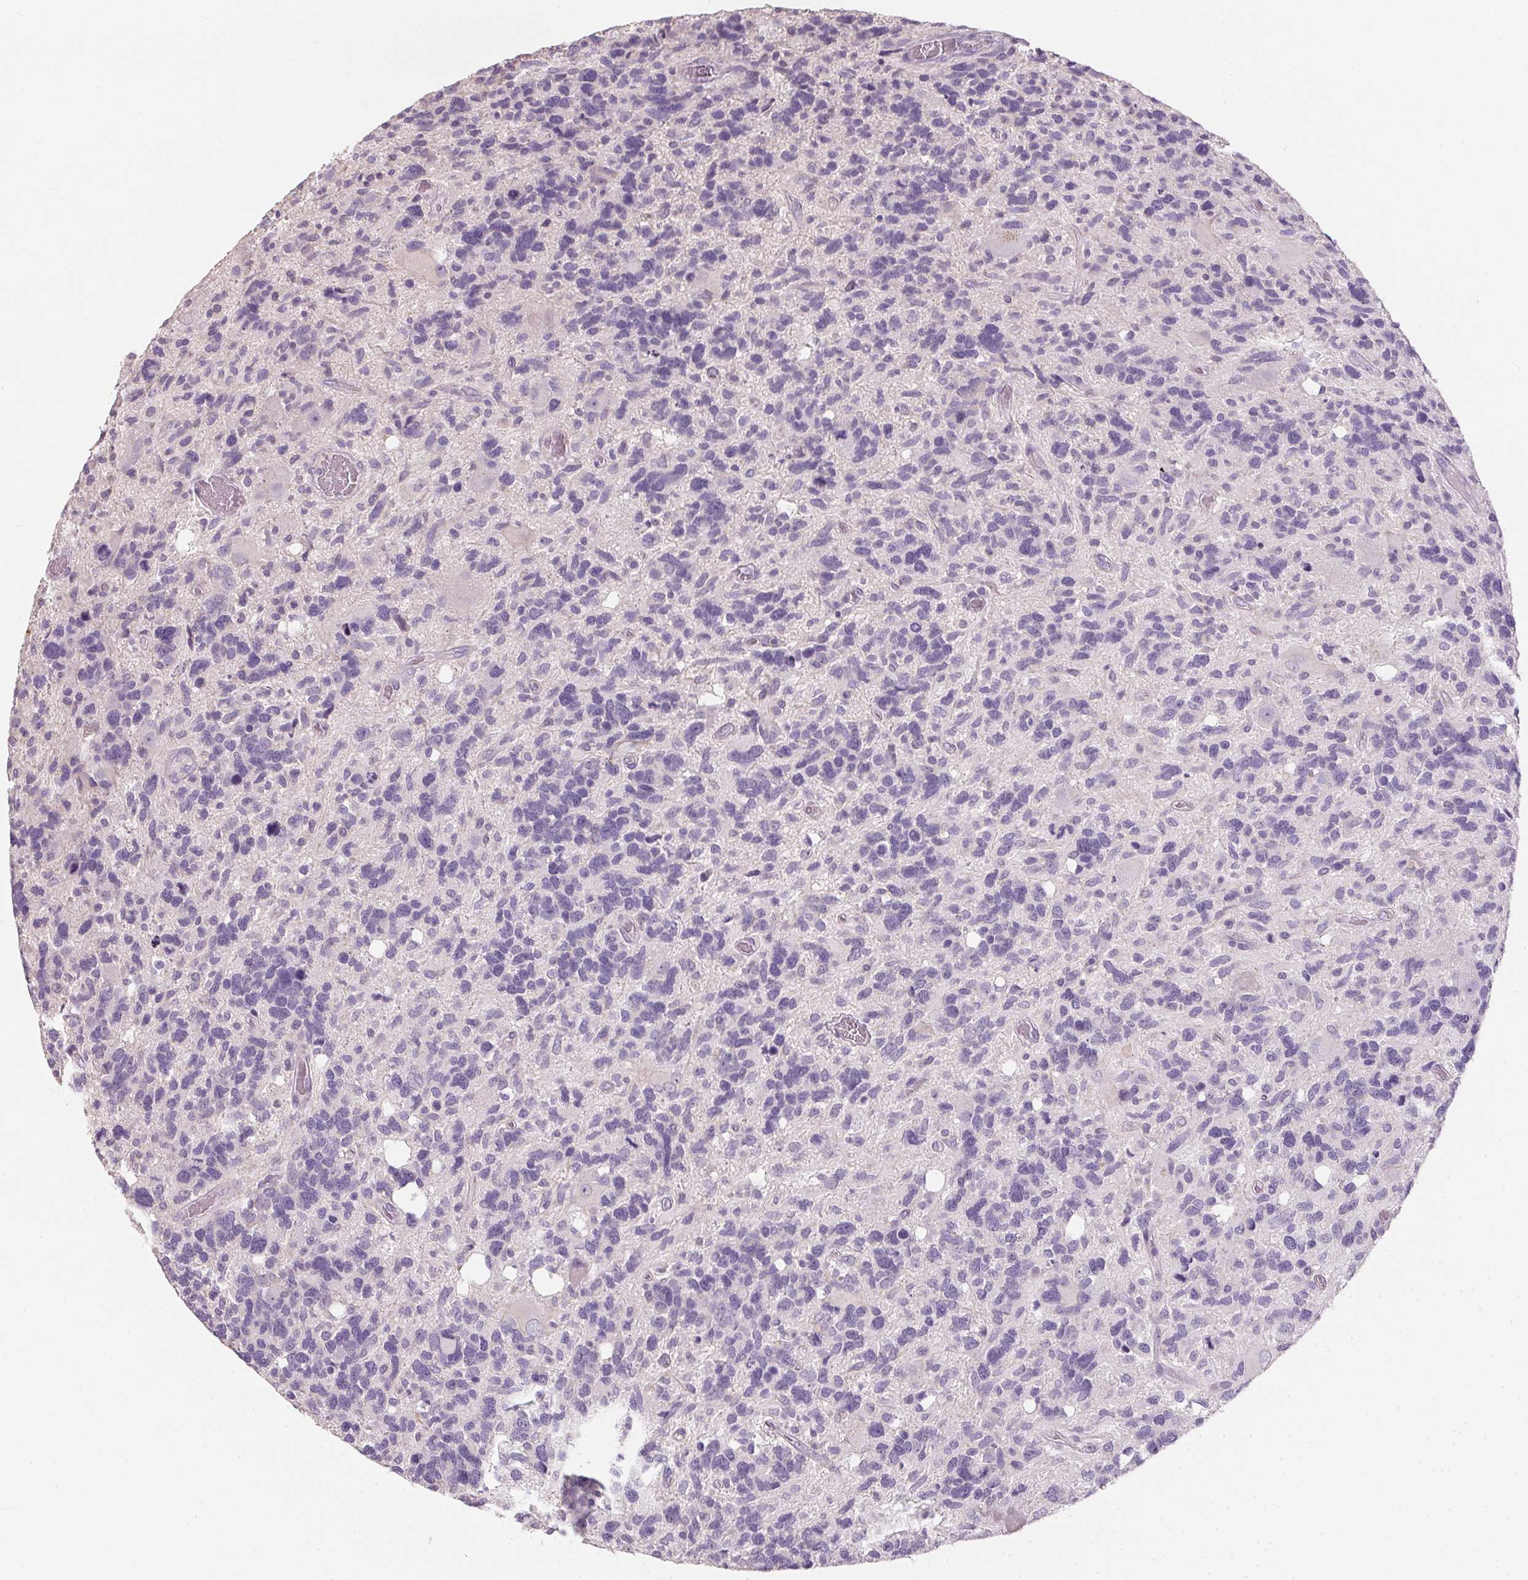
{"staining": {"intensity": "negative", "quantity": "none", "location": "none"}, "tissue": "glioma", "cell_type": "Tumor cells", "image_type": "cancer", "snomed": [{"axis": "morphology", "description": "Glioma, malignant, High grade"}, {"axis": "topography", "description": "Brain"}], "caption": "The photomicrograph displays no staining of tumor cells in malignant glioma (high-grade).", "gene": "HSD17B1", "patient": {"sex": "male", "age": 49}}